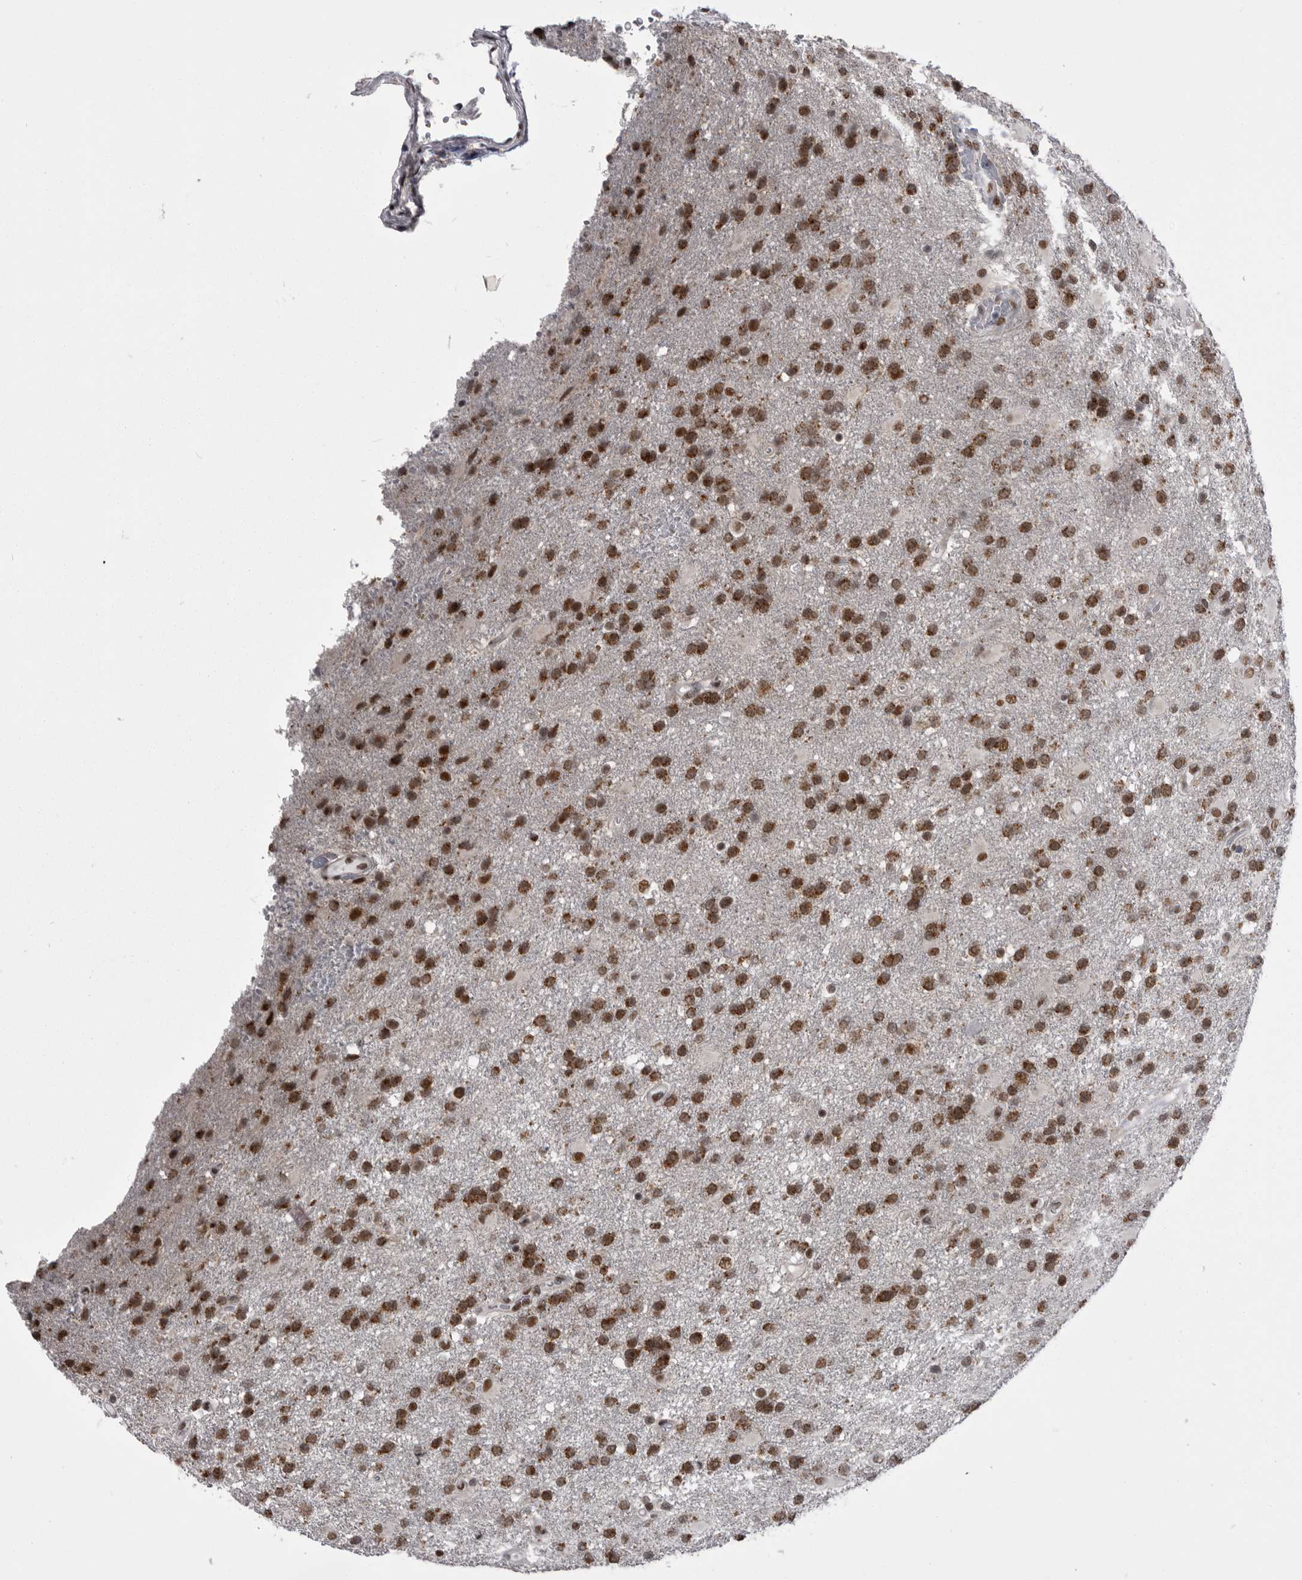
{"staining": {"intensity": "strong", "quantity": ">75%", "location": "cytoplasmic/membranous,nuclear"}, "tissue": "glioma", "cell_type": "Tumor cells", "image_type": "cancer", "snomed": [{"axis": "morphology", "description": "Glioma, malignant, High grade"}, {"axis": "topography", "description": "Brain"}], "caption": "Immunohistochemistry (IHC) photomicrograph of human high-grade glioma (malignant) stained for a protein (brown), which reveals high levels of strong cytoplasmic/membranous and nuclear staining in about >75% of tumor cells.", "gene": "MEPCE", "patient": {"sex": "male", "age": 72}}